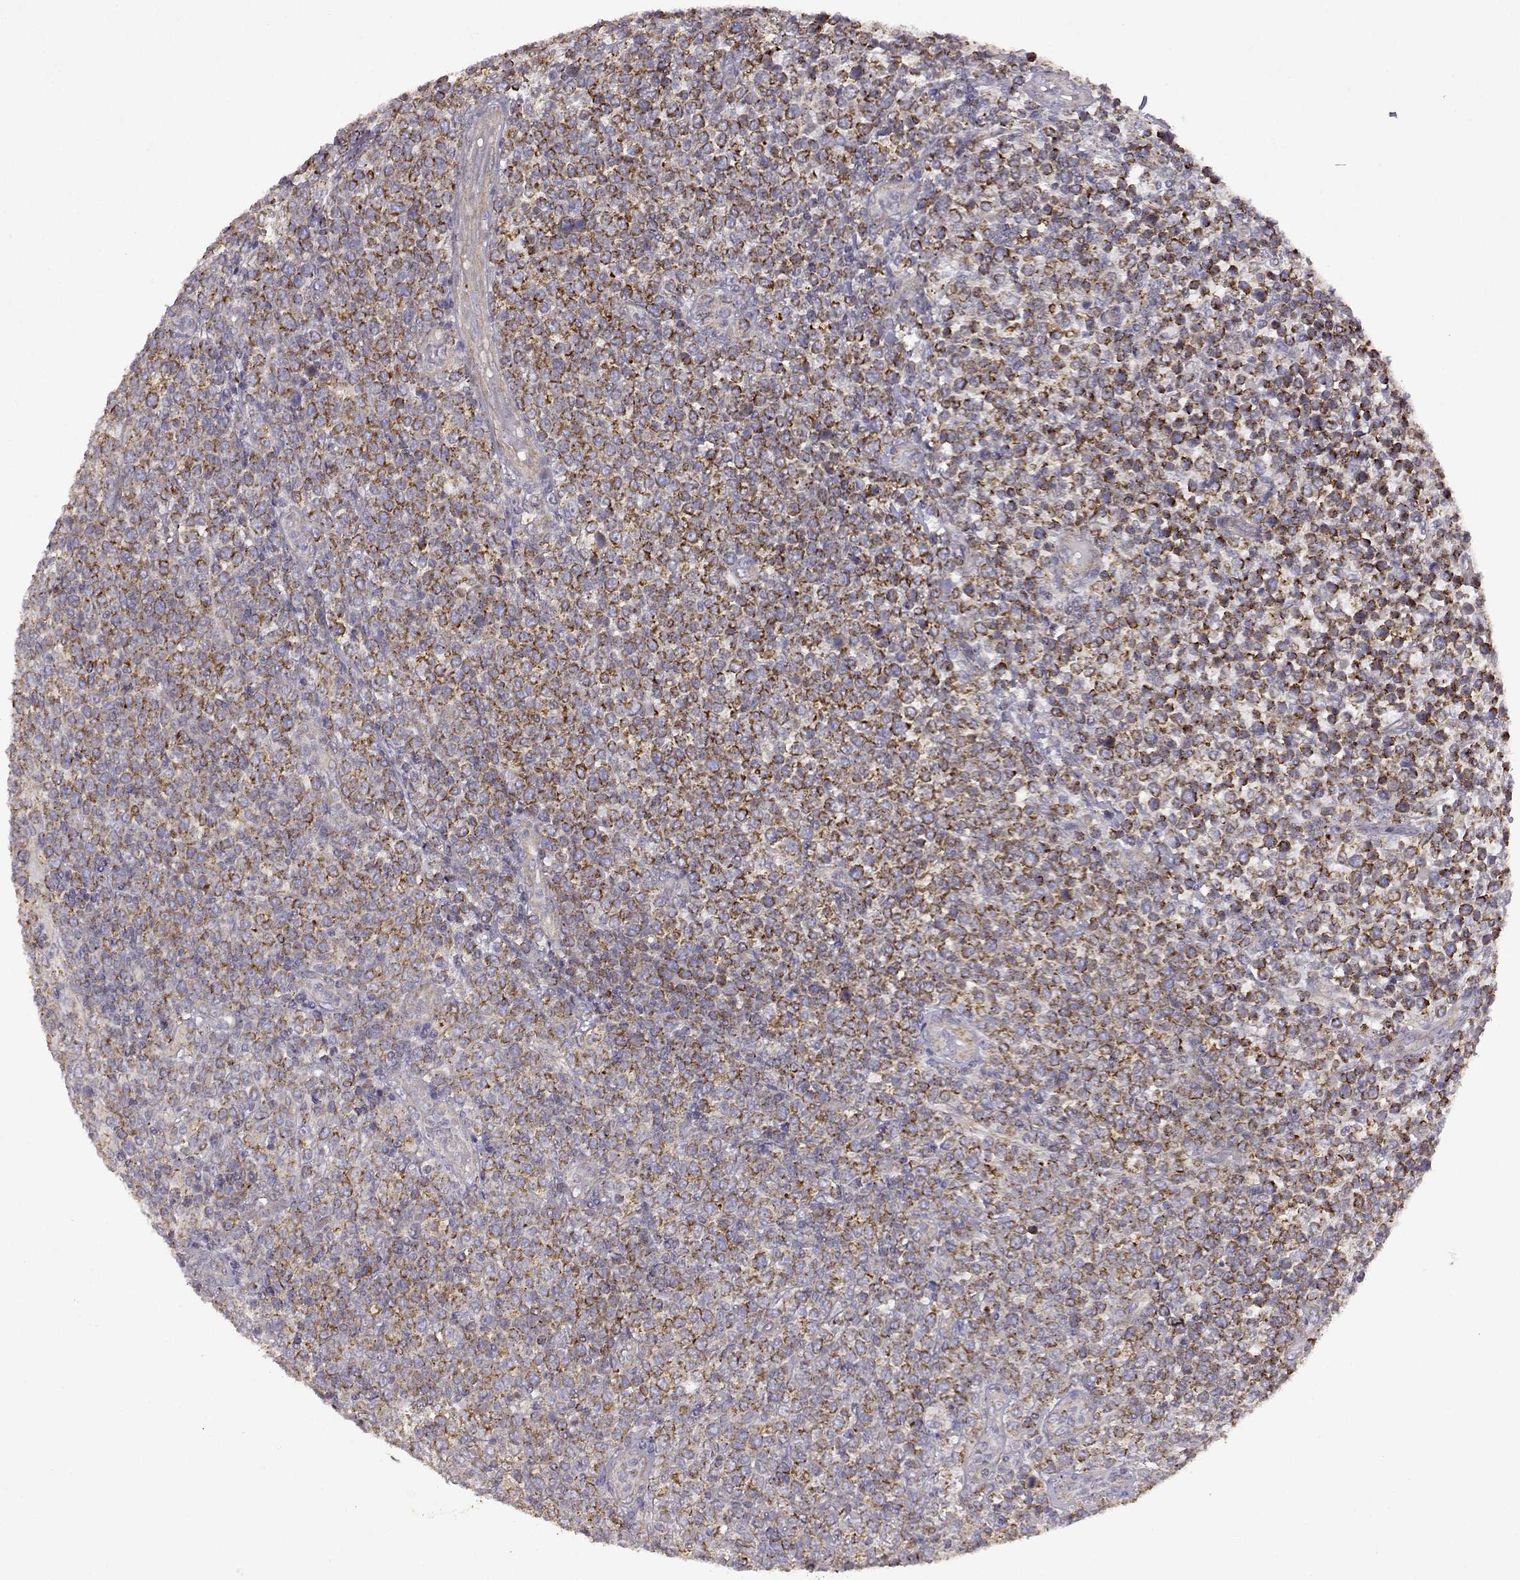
{"staining": {"intensity": "moderate", "quantity": "25%-75%", "location": "cytoplasmic/membranous"}, "tissue": "lymphoma", "cell_type": "Tumor cells", "image_type": "cancer", "snomed": [{"axis": "morphology", "description": "Malignant lymphoma, non-Hodgkin's type, High grade"}, {"axis": "topography", "description": "Soft tissue"}], "caption": "Immunohistochemistry (IHC) of high-grade malignant lymphoma, non-Hodgkin's type demonstrates medium levels of moderate cytoplasmic/membranous staining in approximately 25%-75% of tumor cells. (DAB IHC, brown staining for protein, blue staining for nuclei).", "gene": "DDC", "patient": {"sex": "female", "age": 56}}